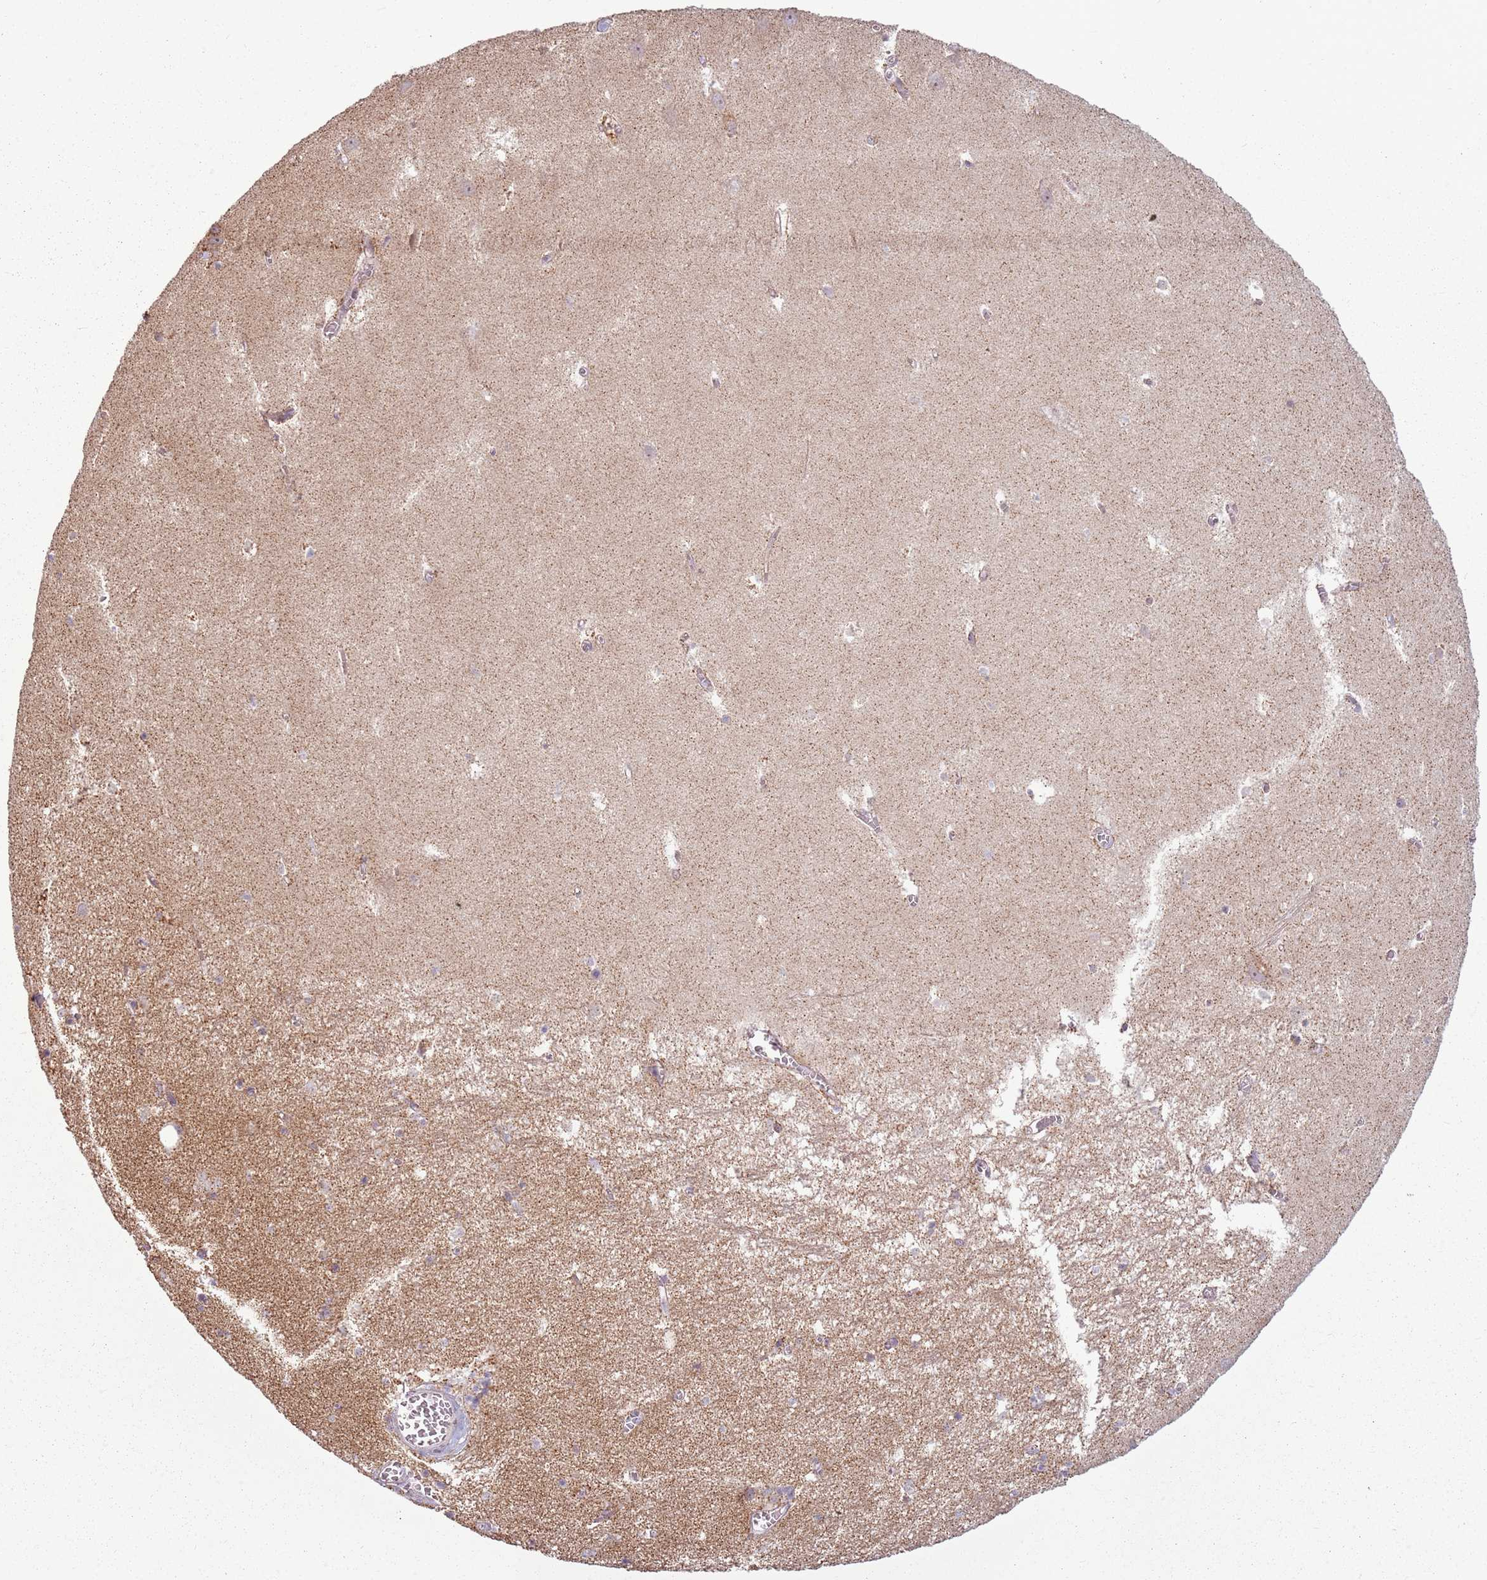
{"staining": {"intensity": "negative", "quantity": "none", "location": "none"}, "tissue": "hippocampus", "cell_type": "Glial cells", "image_type": "normal", "snomed": [{"axis": "morphology", "description": "Normal tissue, NOS"}, {"axis": "topography", "description": "Hippocampus"}], "caption": "DAB (3,3'-diaminobenzidine) immunohistochemical staining of benign hippocampus displays no significant positivity in glial cells.", "gene": "ZNF530", "patient": {"sex": "female", "age": 64}}